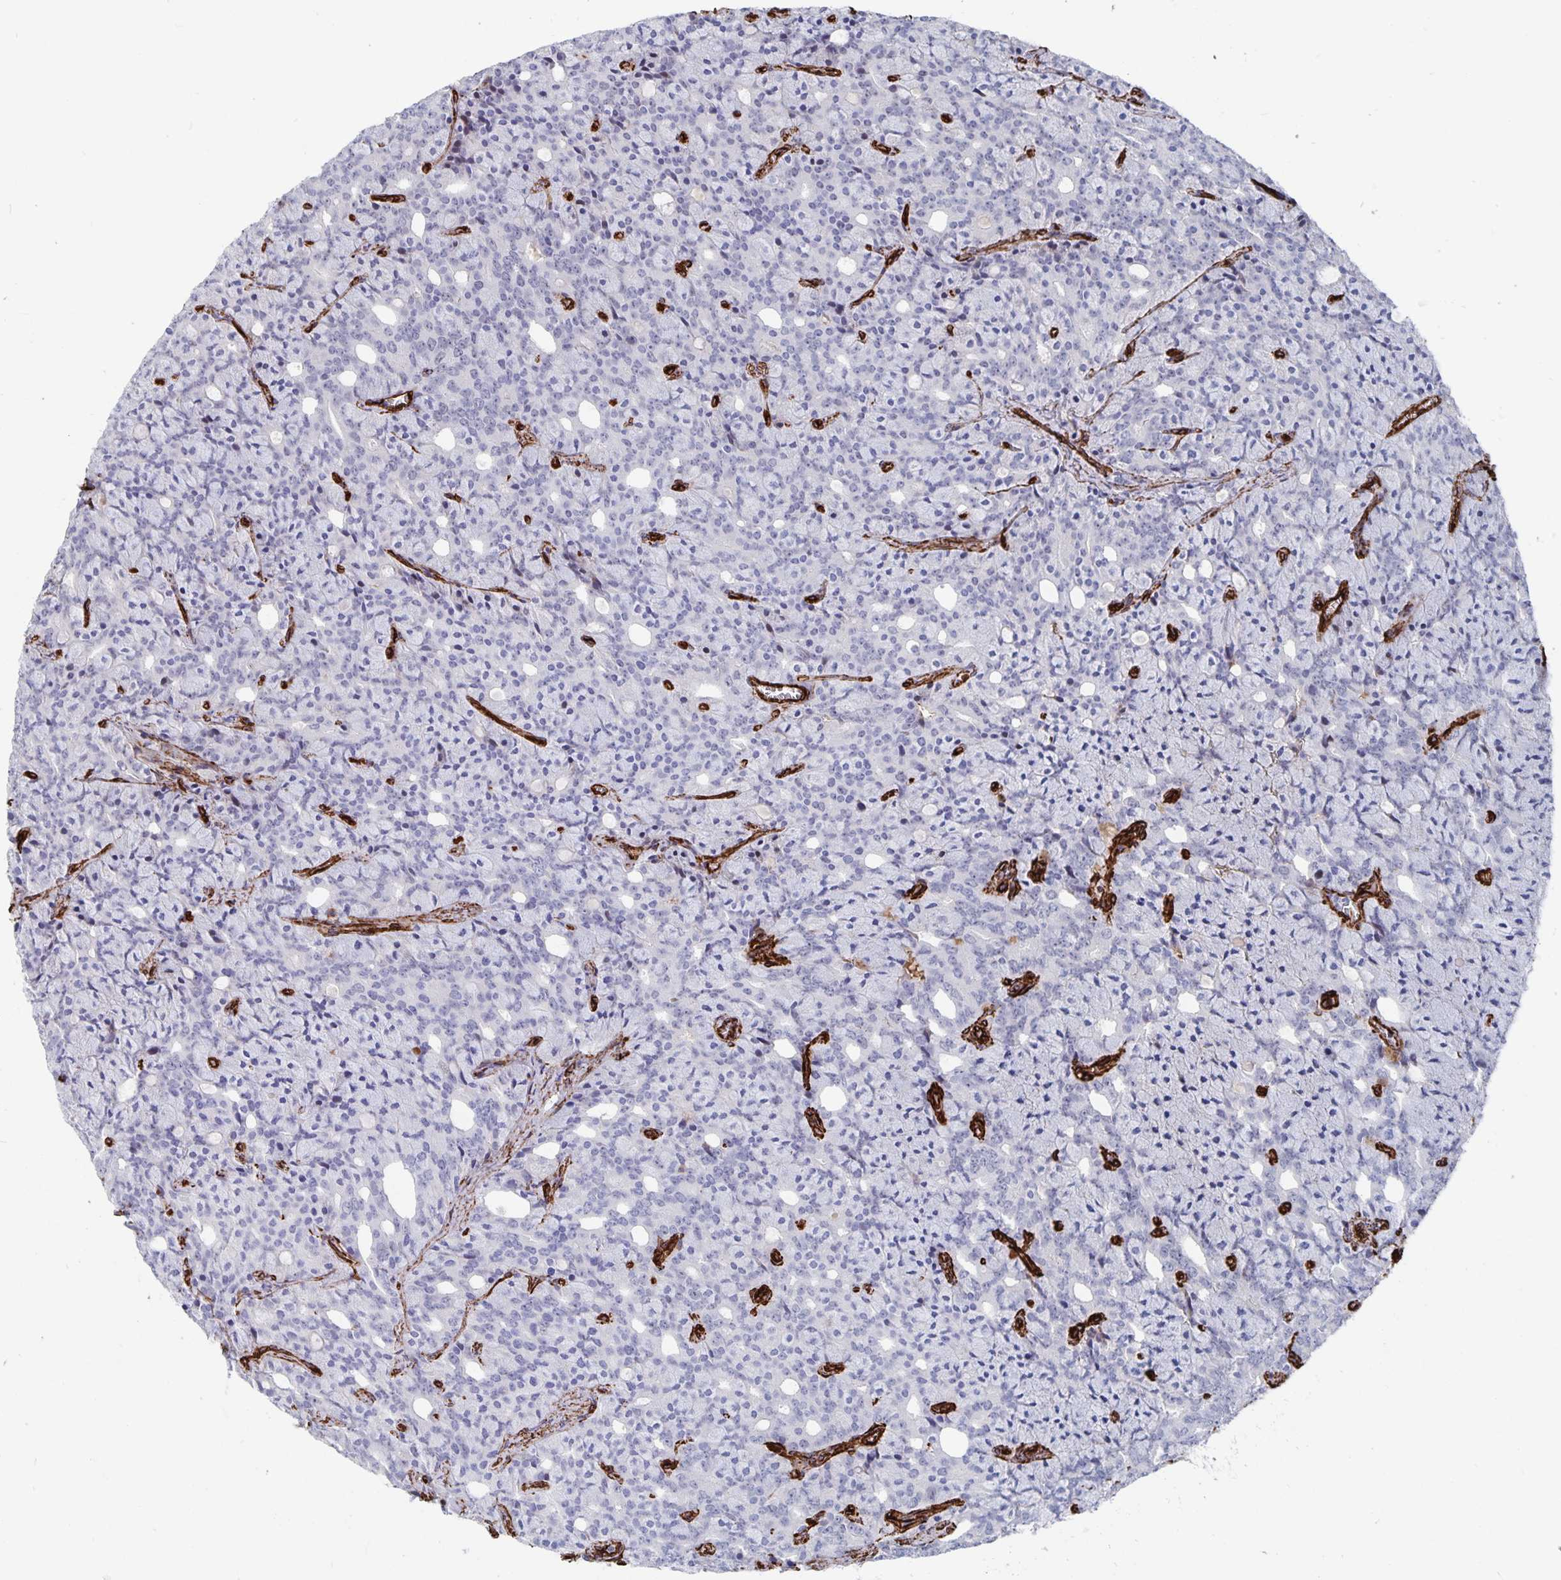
{"staining": {"intensity": "negative", "quantity": "none", "location": "none"}, "tissue": "prostate cancer", "cell_type": "Tumor cells", "image_type": "cancer", "snomed": [{"axis": "morphology", "description": "Adenocarcinoma, High grade"}, {"axis": "topography", "description": "Prostate"}], "caption": "Immunohistochemistry (IHC) of prostate cancer reveals no staining in tumor cells. (DAB IHC with hematoxylin counter stain).", "gene": "DCHS2", "patient": {"sex": "male", "age": 84}}